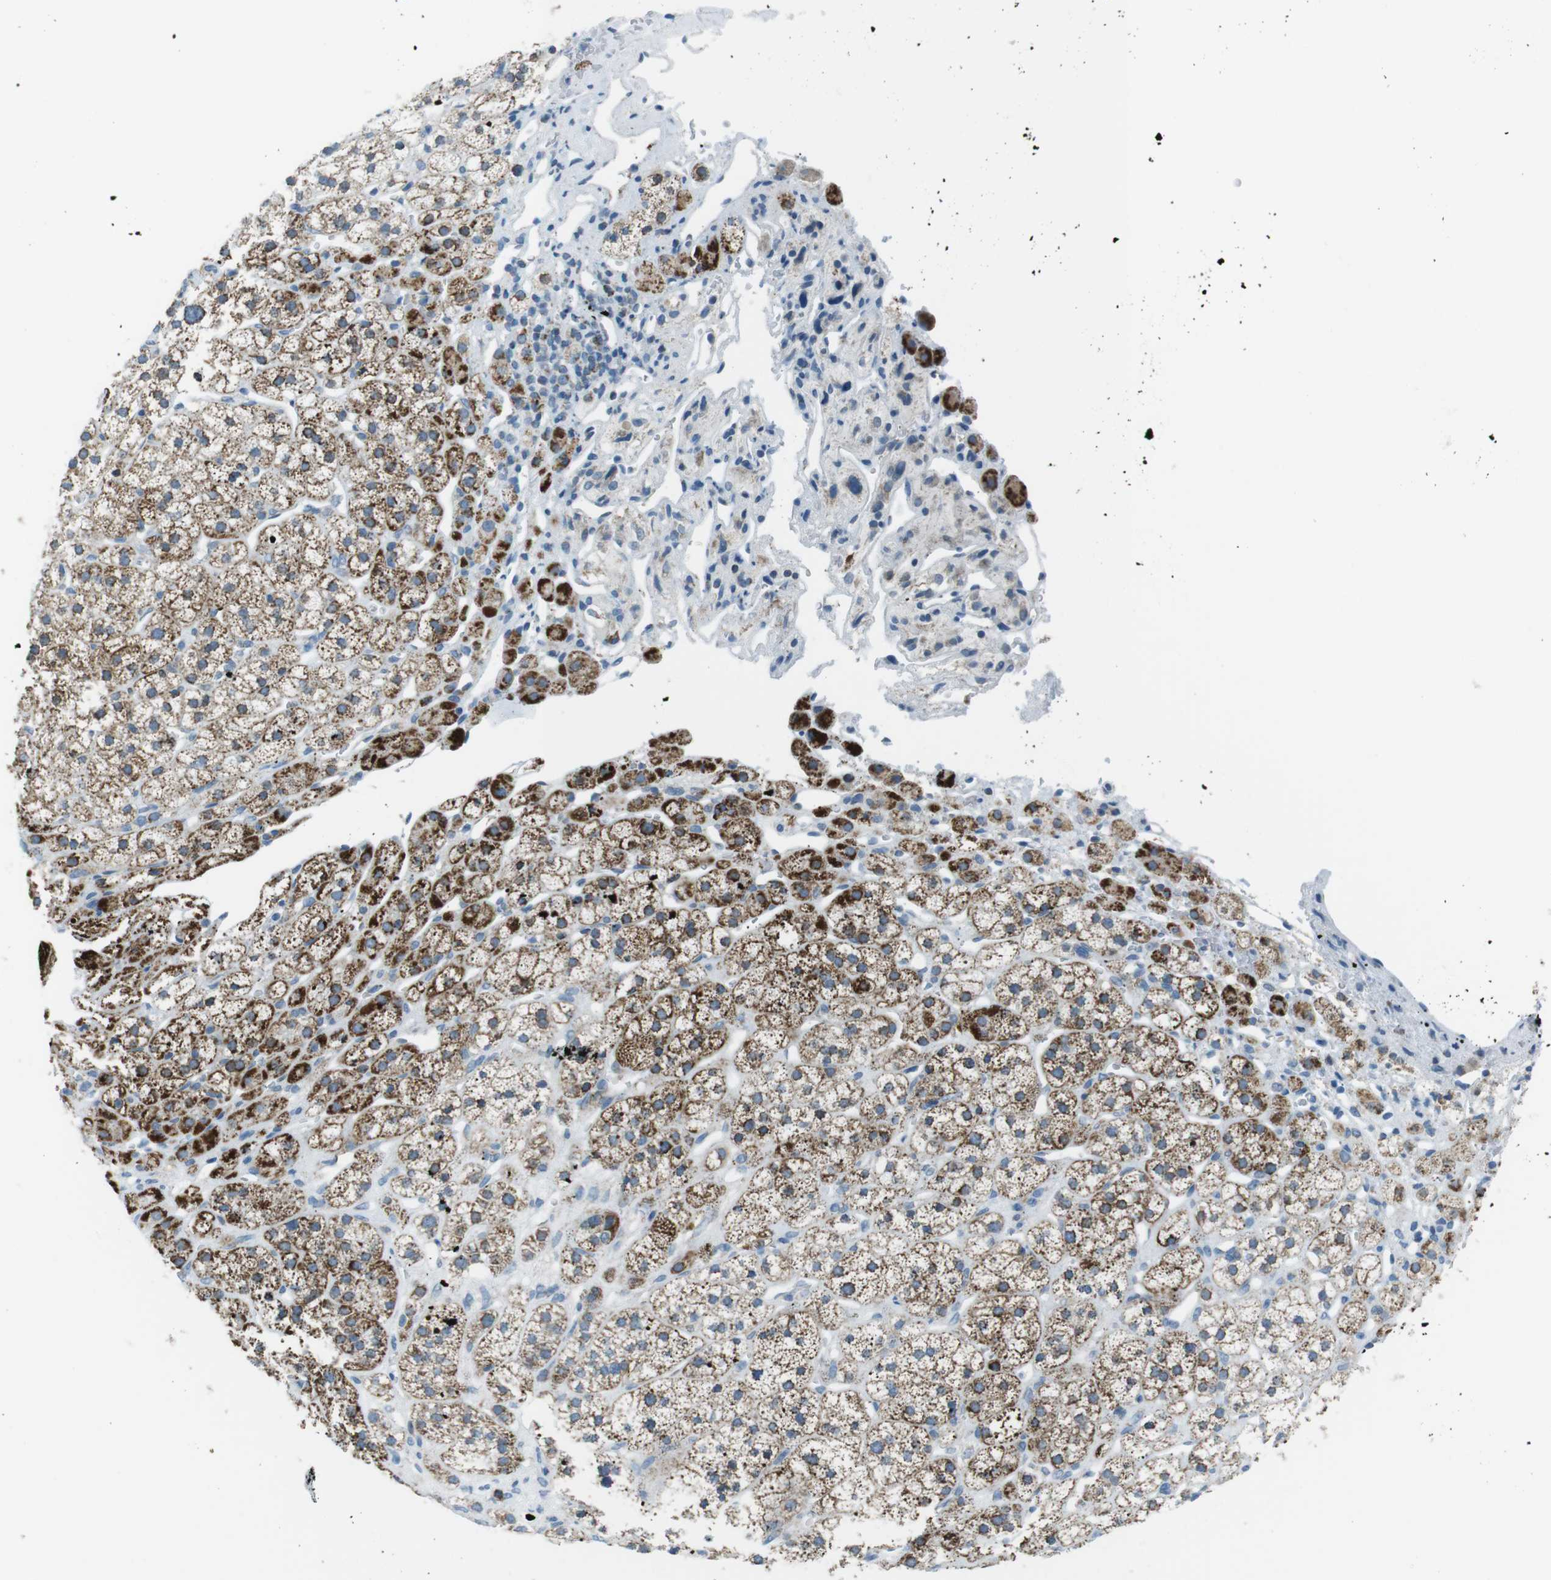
{"staining": {"intensity": "strong", "quantity": ">75%", "location": "cytoplasmic/membranous"}, "tissue": "adrenal gland", "cell_type": "Glandular cells", "image_type": "normal", "snomed": [{"axis": "morphology", "description": "Normal tissue, NOS"}, {"axis": "topography", "description": "Adrenal gland"}], "caption": "The micrograph displays staining of unremarkable adrenal gland, revealing strong cytoplasmic/membranous protein staining (brown color) within glandular cells. (Stains: DAB (3,3'-diaminobenzidine) in brown, nuclei in blue, Microscopy: brightfield microscopy at high magnification).", "gene": "DNAJA3", "patient": {"sex": "male", "age": 56}}